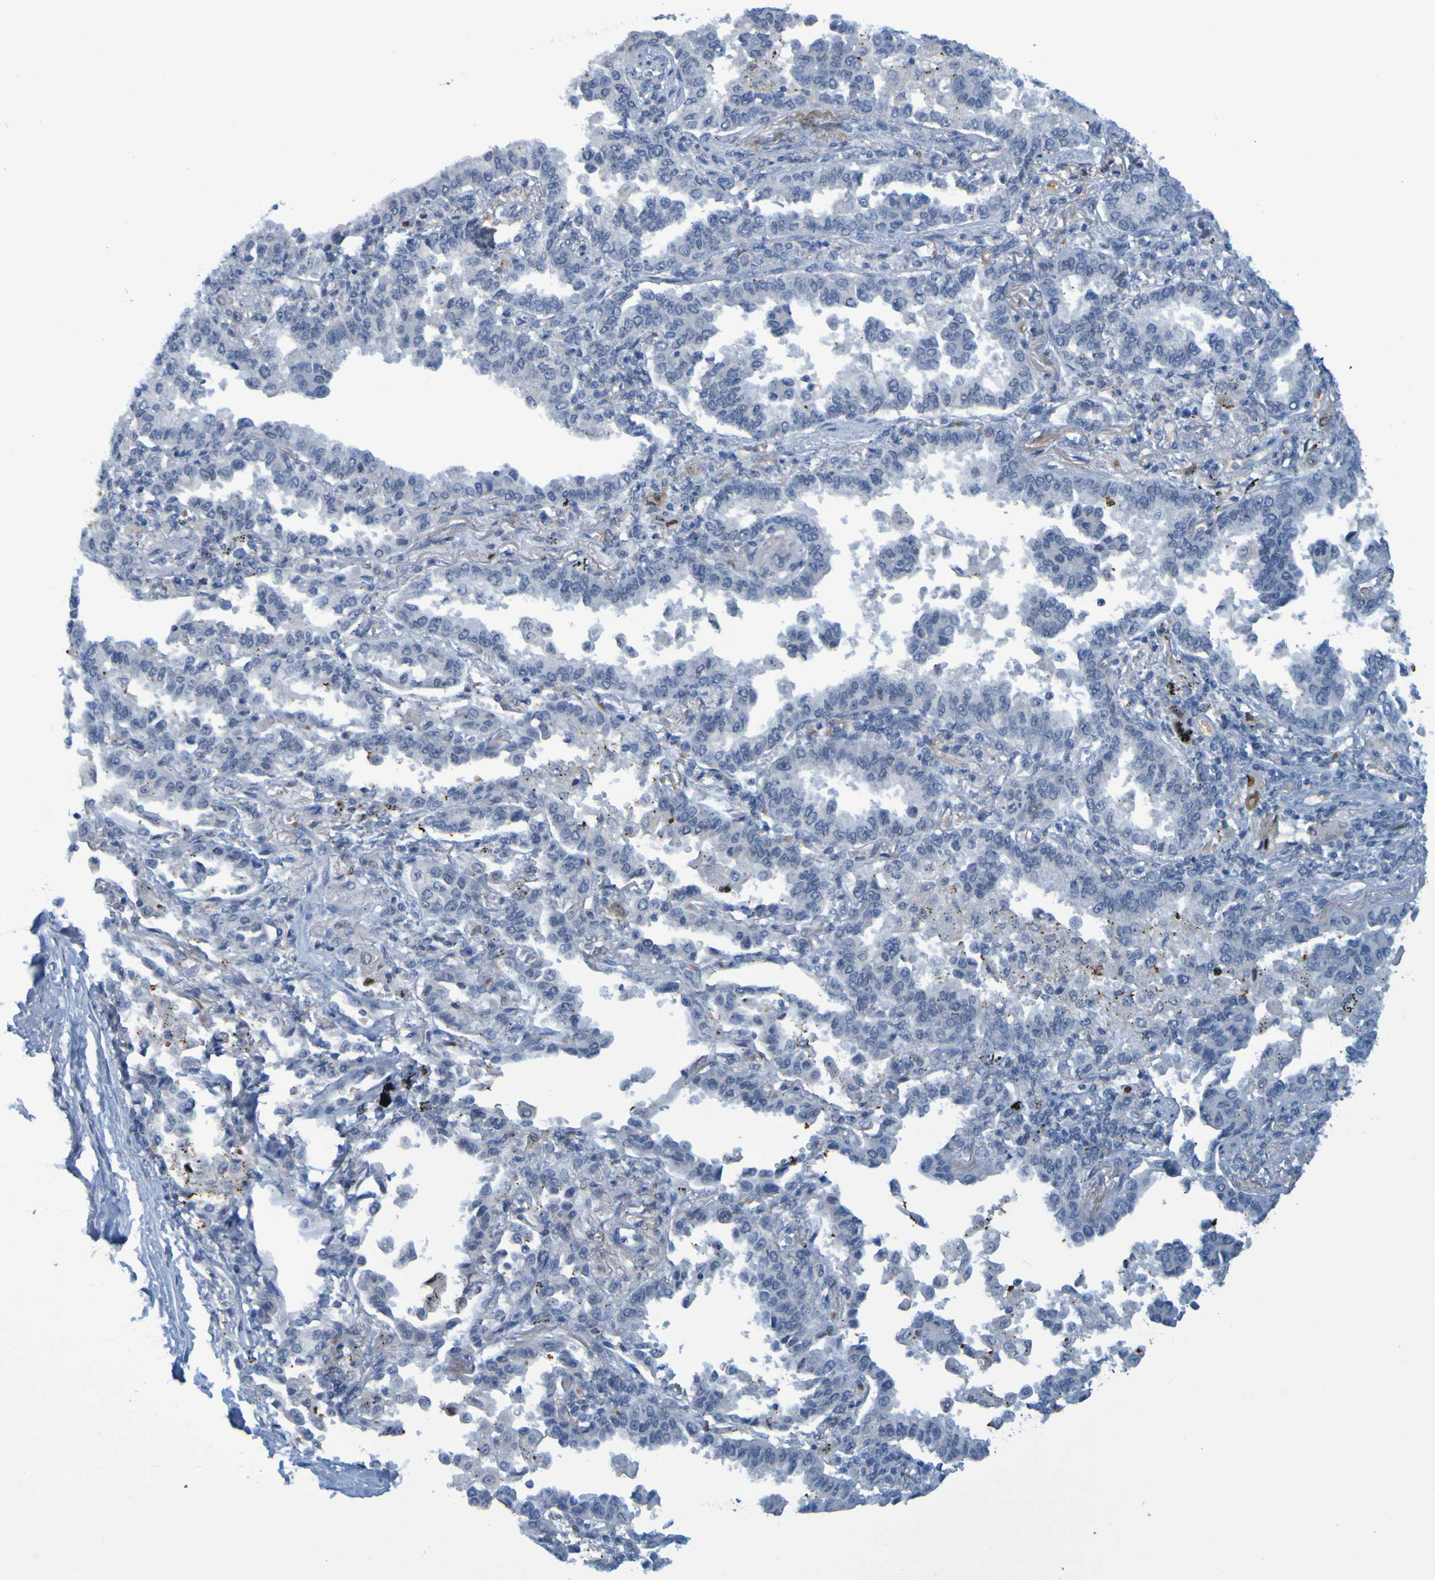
{"staining": {"intensity": "negative", "quantity": "none", "location": "none"}, "tissue": "lung cancer", "cell_type": "Tumor cells", "image_type": "cancer", "snomed": [{"axis": "morphology", "description": "Normal tissue, NOS"}, {"axis": "morphology", "description": "Adenocarcinoma, NOS"}, {"axis": "topography", "description": "Lung"}], "caption": "Immunohistochemical staining of adenocarcinoma (lung) reveals no significant positivity in tumor cells. (Brightfield microscopy of DAB immunohistochemistry (IHC) at high magnification).", "gene": "USP36", "patient": {"sex": "male", "age": 59}}